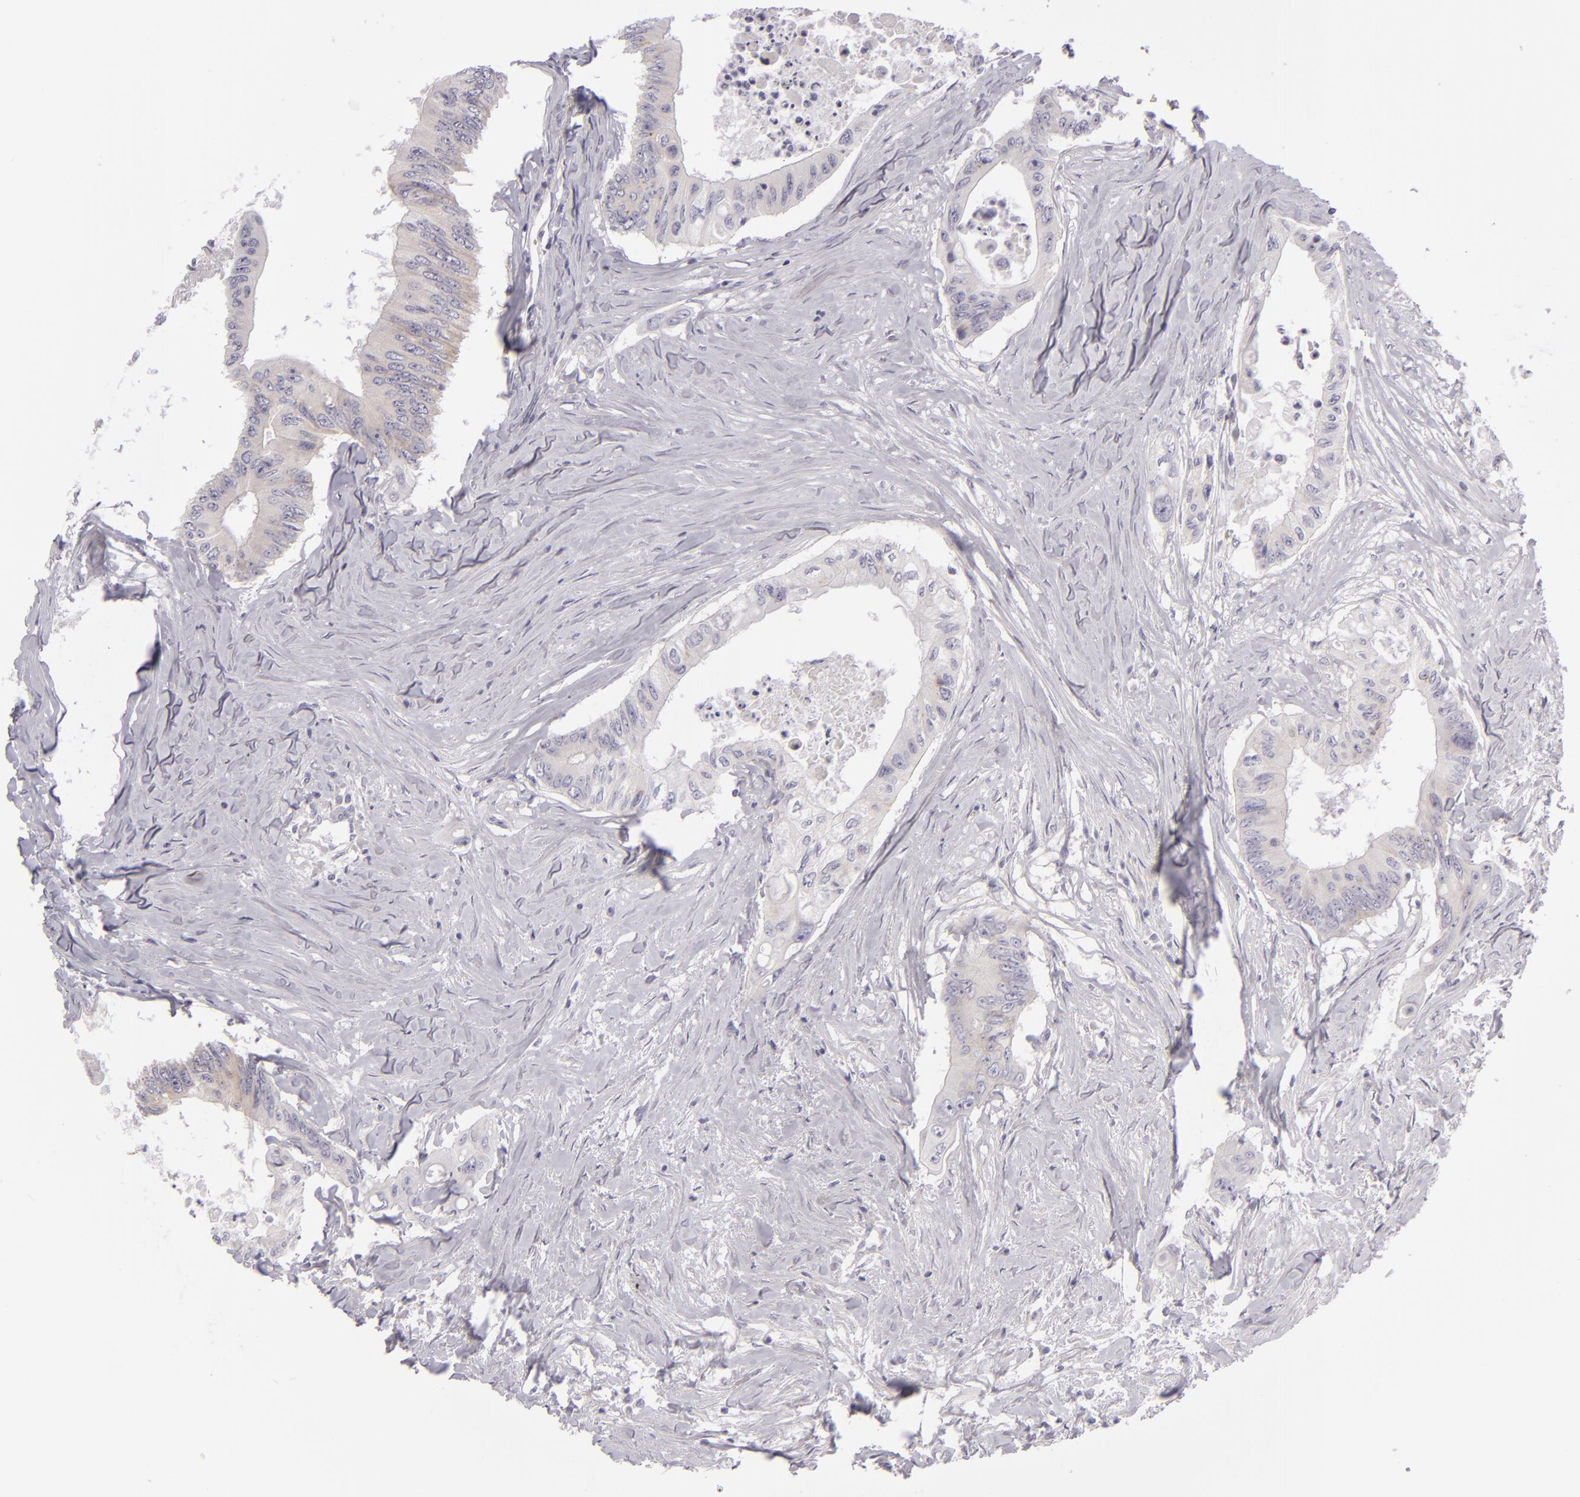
{"staining": {"intensity": "weak", "quantity": ">75%", "location": "cytoplasmic/membranous"}, "tissue": "colorectal cancer", "cell_type": "Tumor cells", "image_type": "cancer", "snomed": [{"axis": "morphology", "description": "Adenocarcinoma, NOS"}, {"axis": "topography", "description": "Colon"}], "caption": "Tumor cells show low levels of weak cytoplasmic/membranous staining in approximately >75% of cells in colorectal adenocarcinoma.", "gene": "DLG4", "patient": {"sex": "male", "age": 65}}